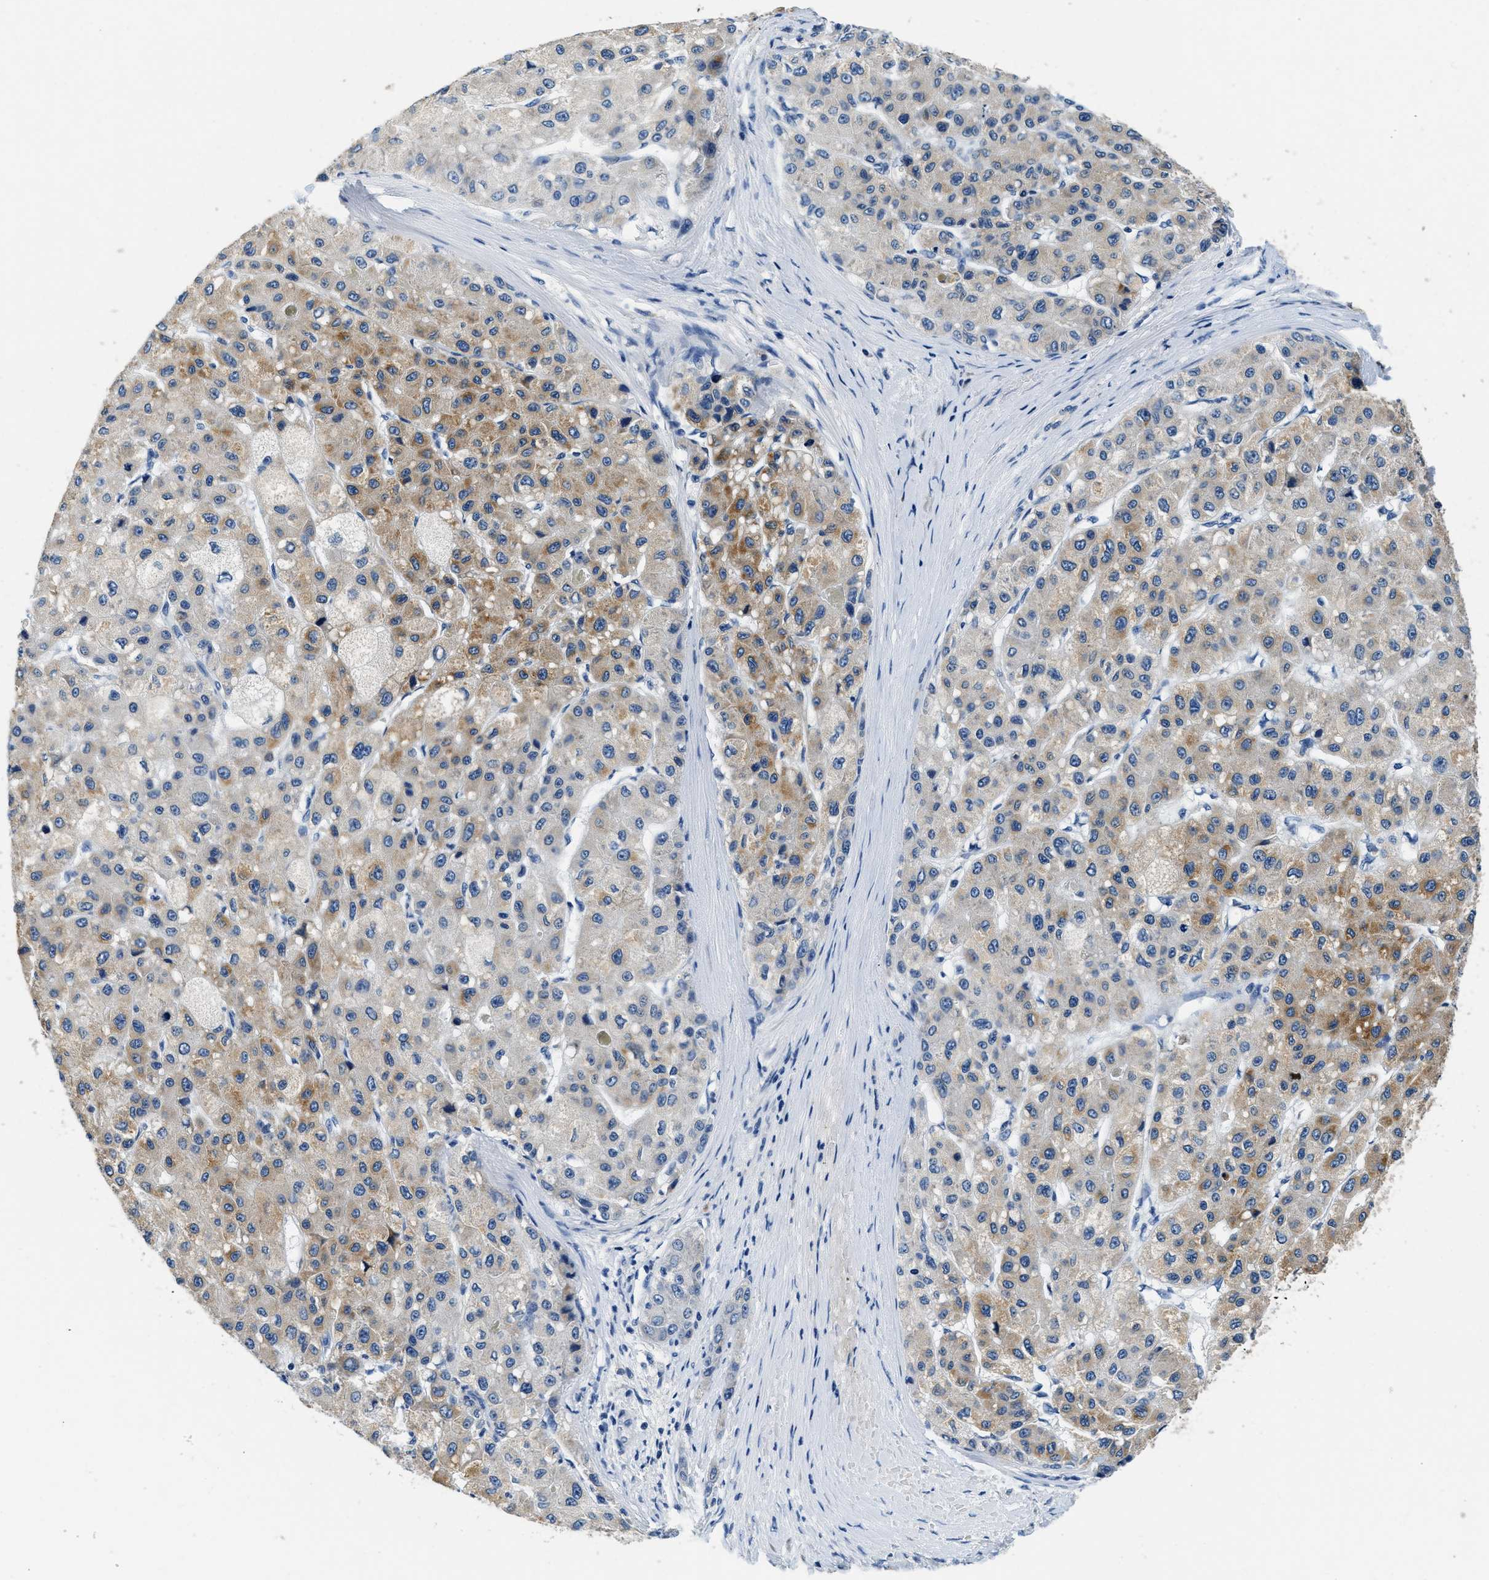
{"staining": {"intensity": "moderate", "quantity": "25%-75%", "location": "cytoplasmic/membranous"}, "tissue": "liver cancer", "cell_type": "Tumor cells", "image_type": "cancer", "snomed": [{"axis": "morphology", "description": "Carcinoma, Hepatocellular, NOS"}, {"axis": "topography", "description": "Liver"}], "caption": "IHC of liver cancer shows medium levels of moderate cytoplasmic/membranous staining in about 25%-75% of tumor cells. The staining is performed using DAB brown chromogen to label protein expression. The nuclei are counter-stained blue using hematoxylin.", "gene": "ALDH3A2", "patient": {"sex": "male", "age": 80}}